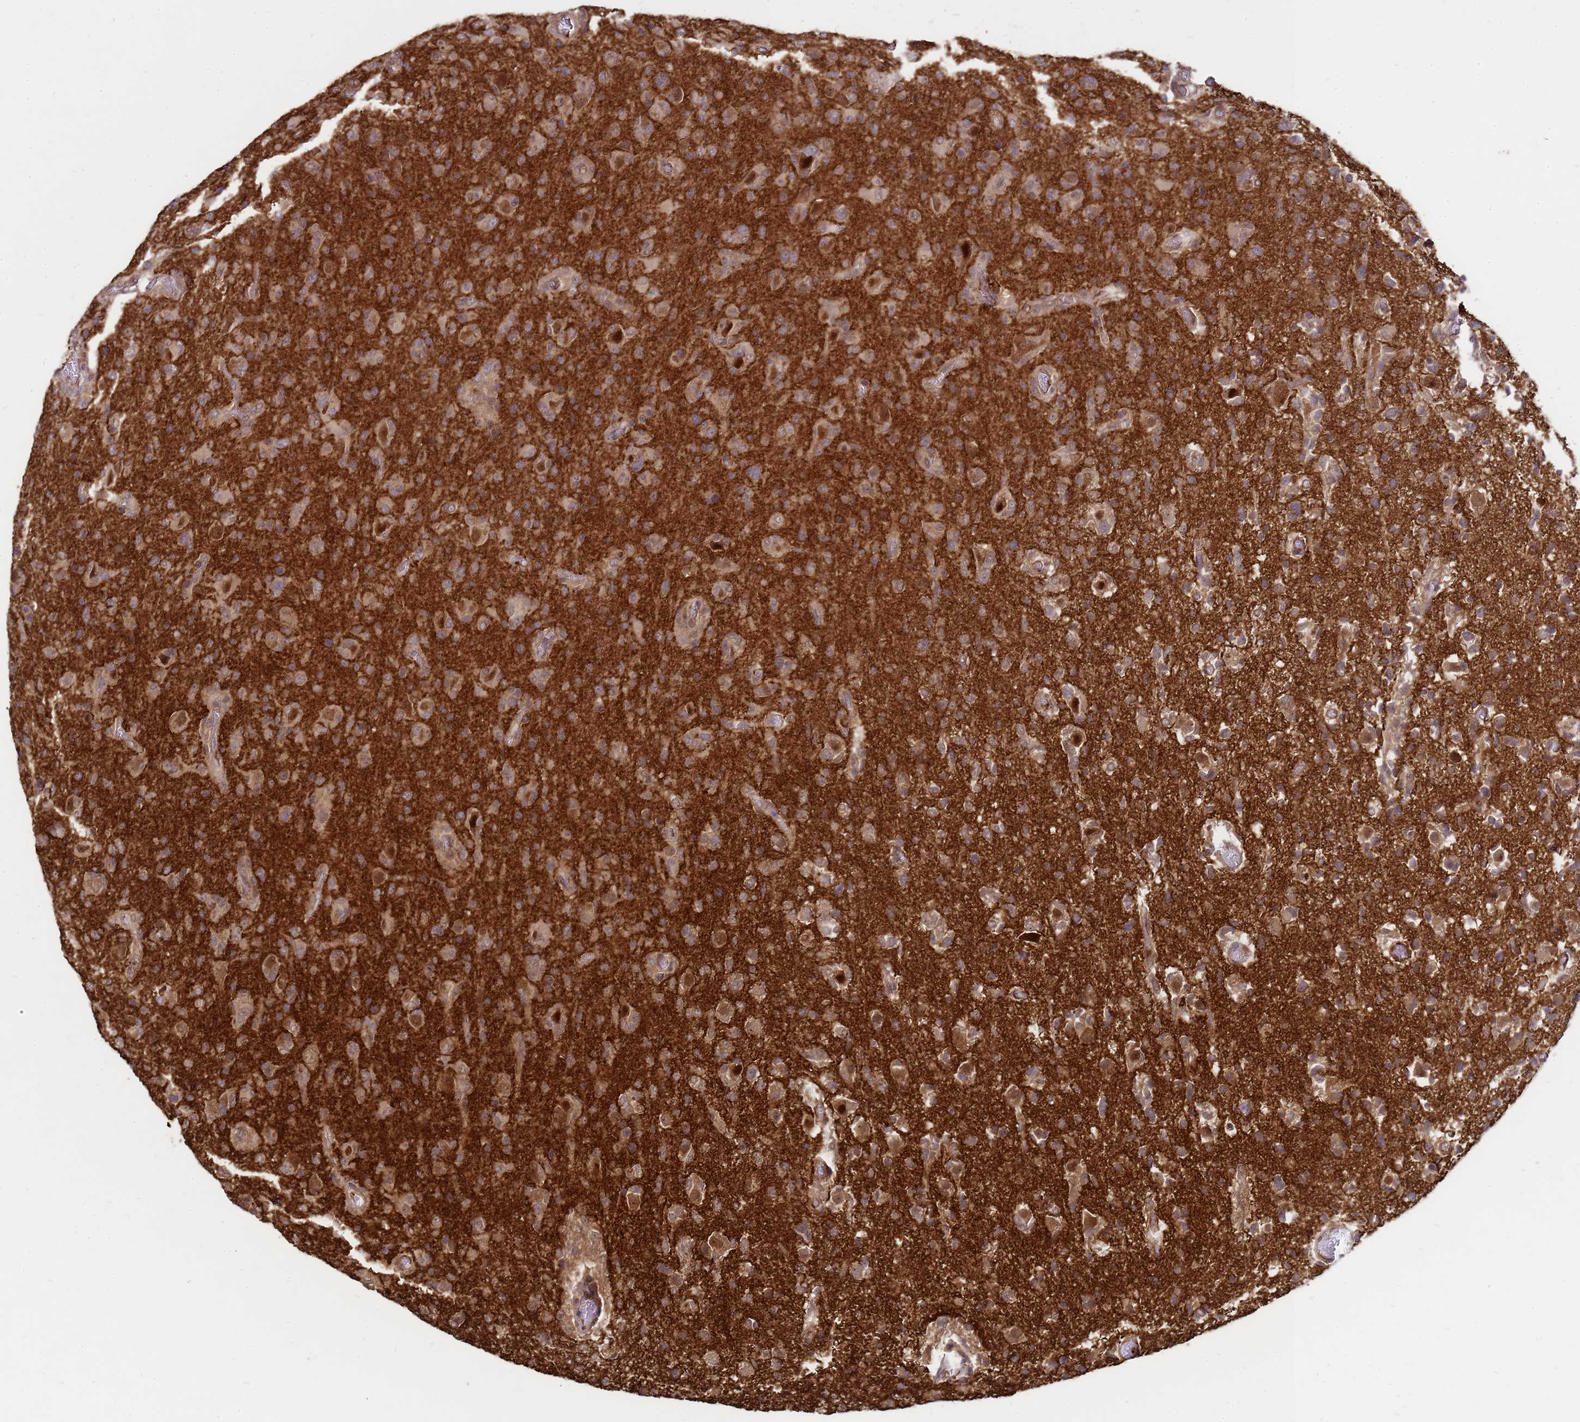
{"staining": {"intensity": "moderate", "quantity": ">75%", "location": "cytoplasmic/membranous,nuclear"}, "tissue": "glioma", "cell_type": "Tumor cells", "image_type": "cancer", "snomed": [{"axis": "morphology", "description": "Glioma, malignant, High grade"}, {"axis": "topography", "description": "Brain"}], "caption": "An immunohistochemistry image of tumor tissue is shown. Protein staining in brown highlights moderate cytoplasmic/membranous and nuclear positivity in glioma within tumor cells.", "gene": "CRBN", "patient": {"sex": "female", "age": 57}}